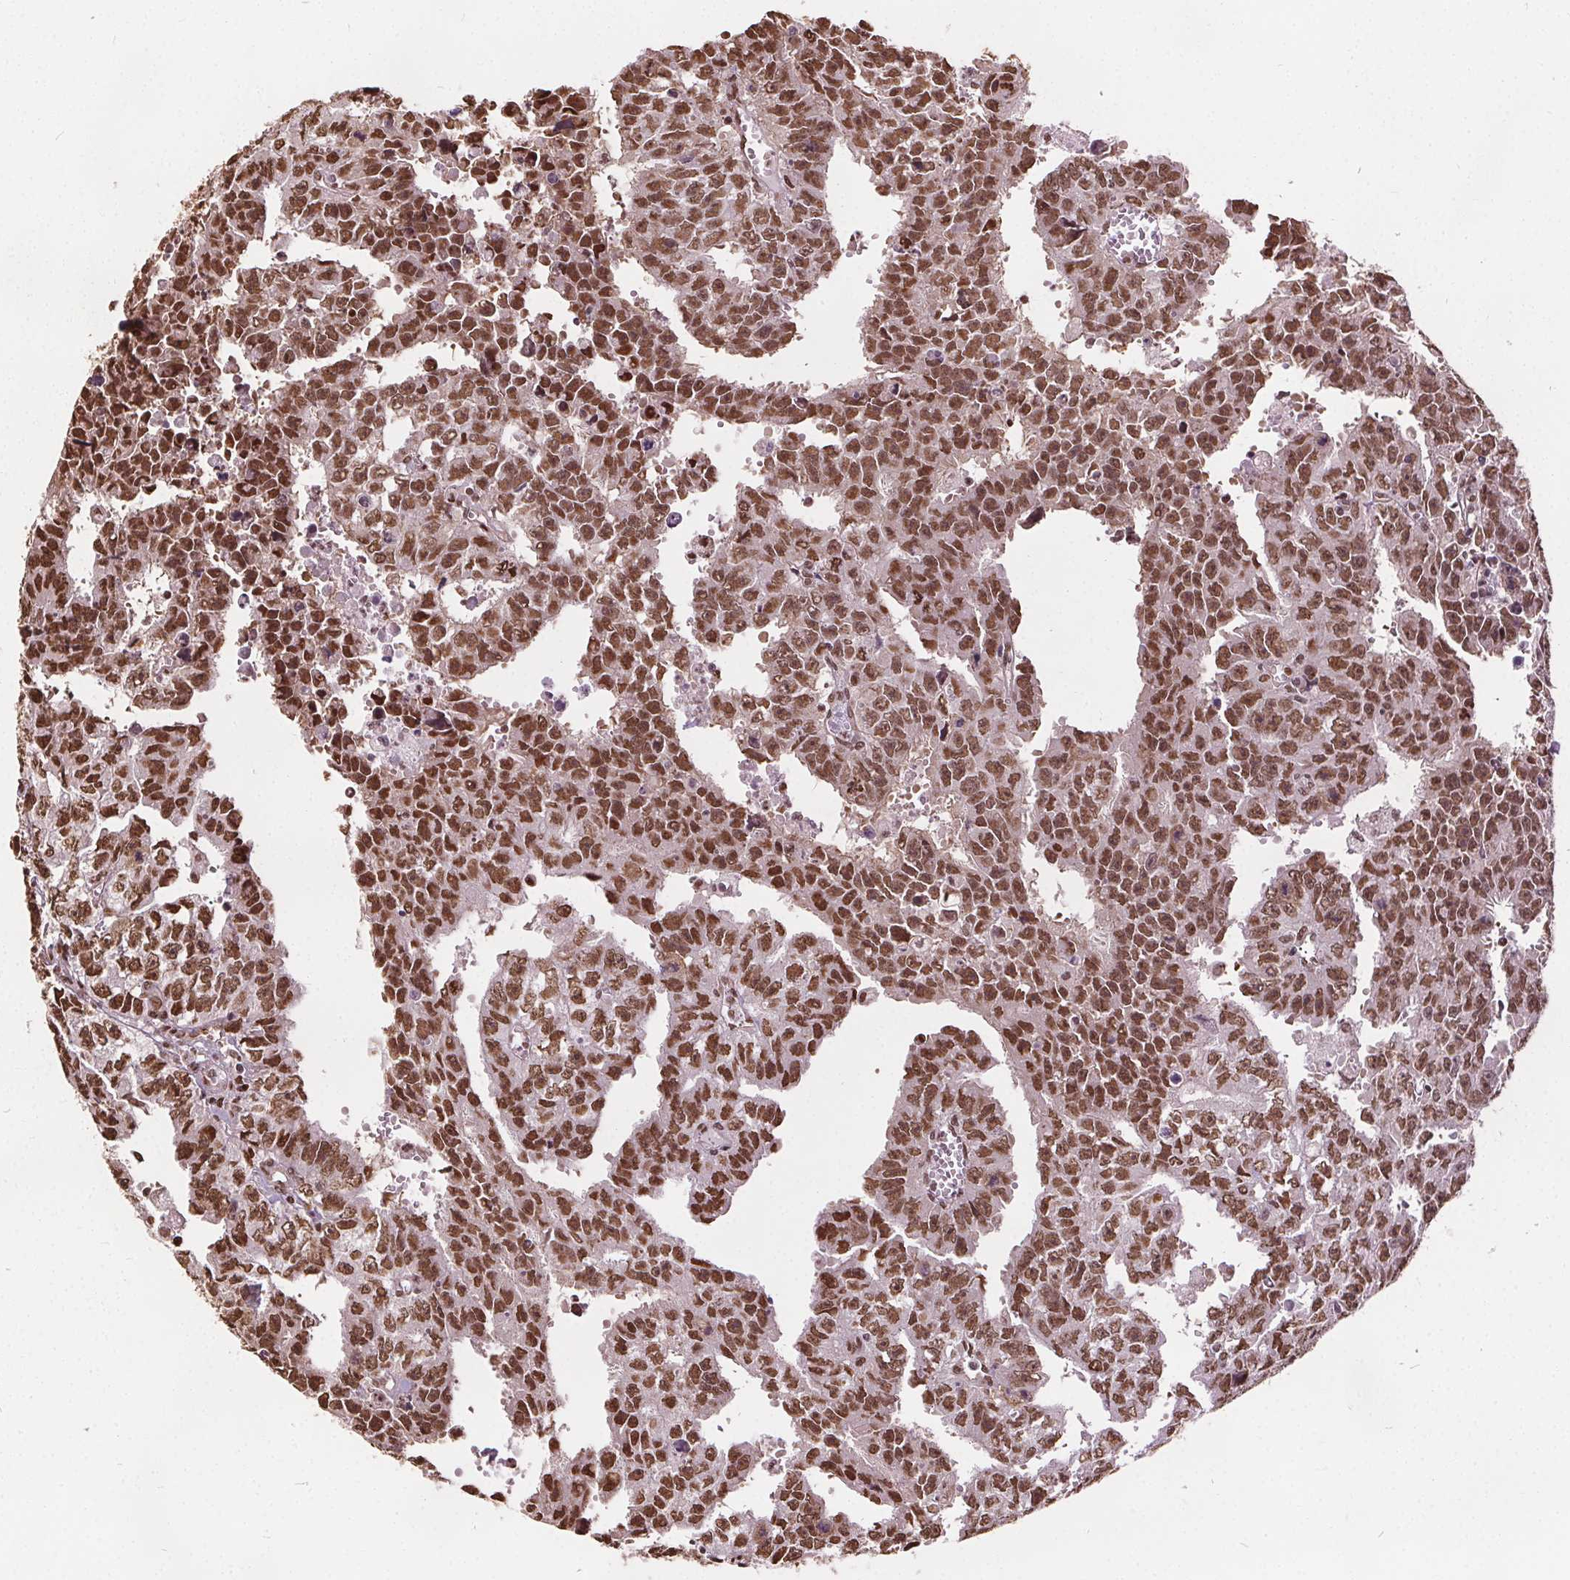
{"staining": {"intensity": "moderate", "quantity": ">75%", "location": "nuclear"}, "tissue": "testis cancer", "cell_type": "Tumor cells", "image_type": "cancer", "snomed": [{"axis": "morphology", "description": "Carcinoma, Embryonal, NOS"}, {"axis": "morphology", "description": "Teratoma, malignant, NOS"}, {"axis": "topography", "description": "Testis"}], "caption": "Testis cancer stained with IHC shows moderate nuclear staining in approximately >75% of tumor cells.", "gene": "ISLR2", "patient": {"sex": "male", "age": 24}}